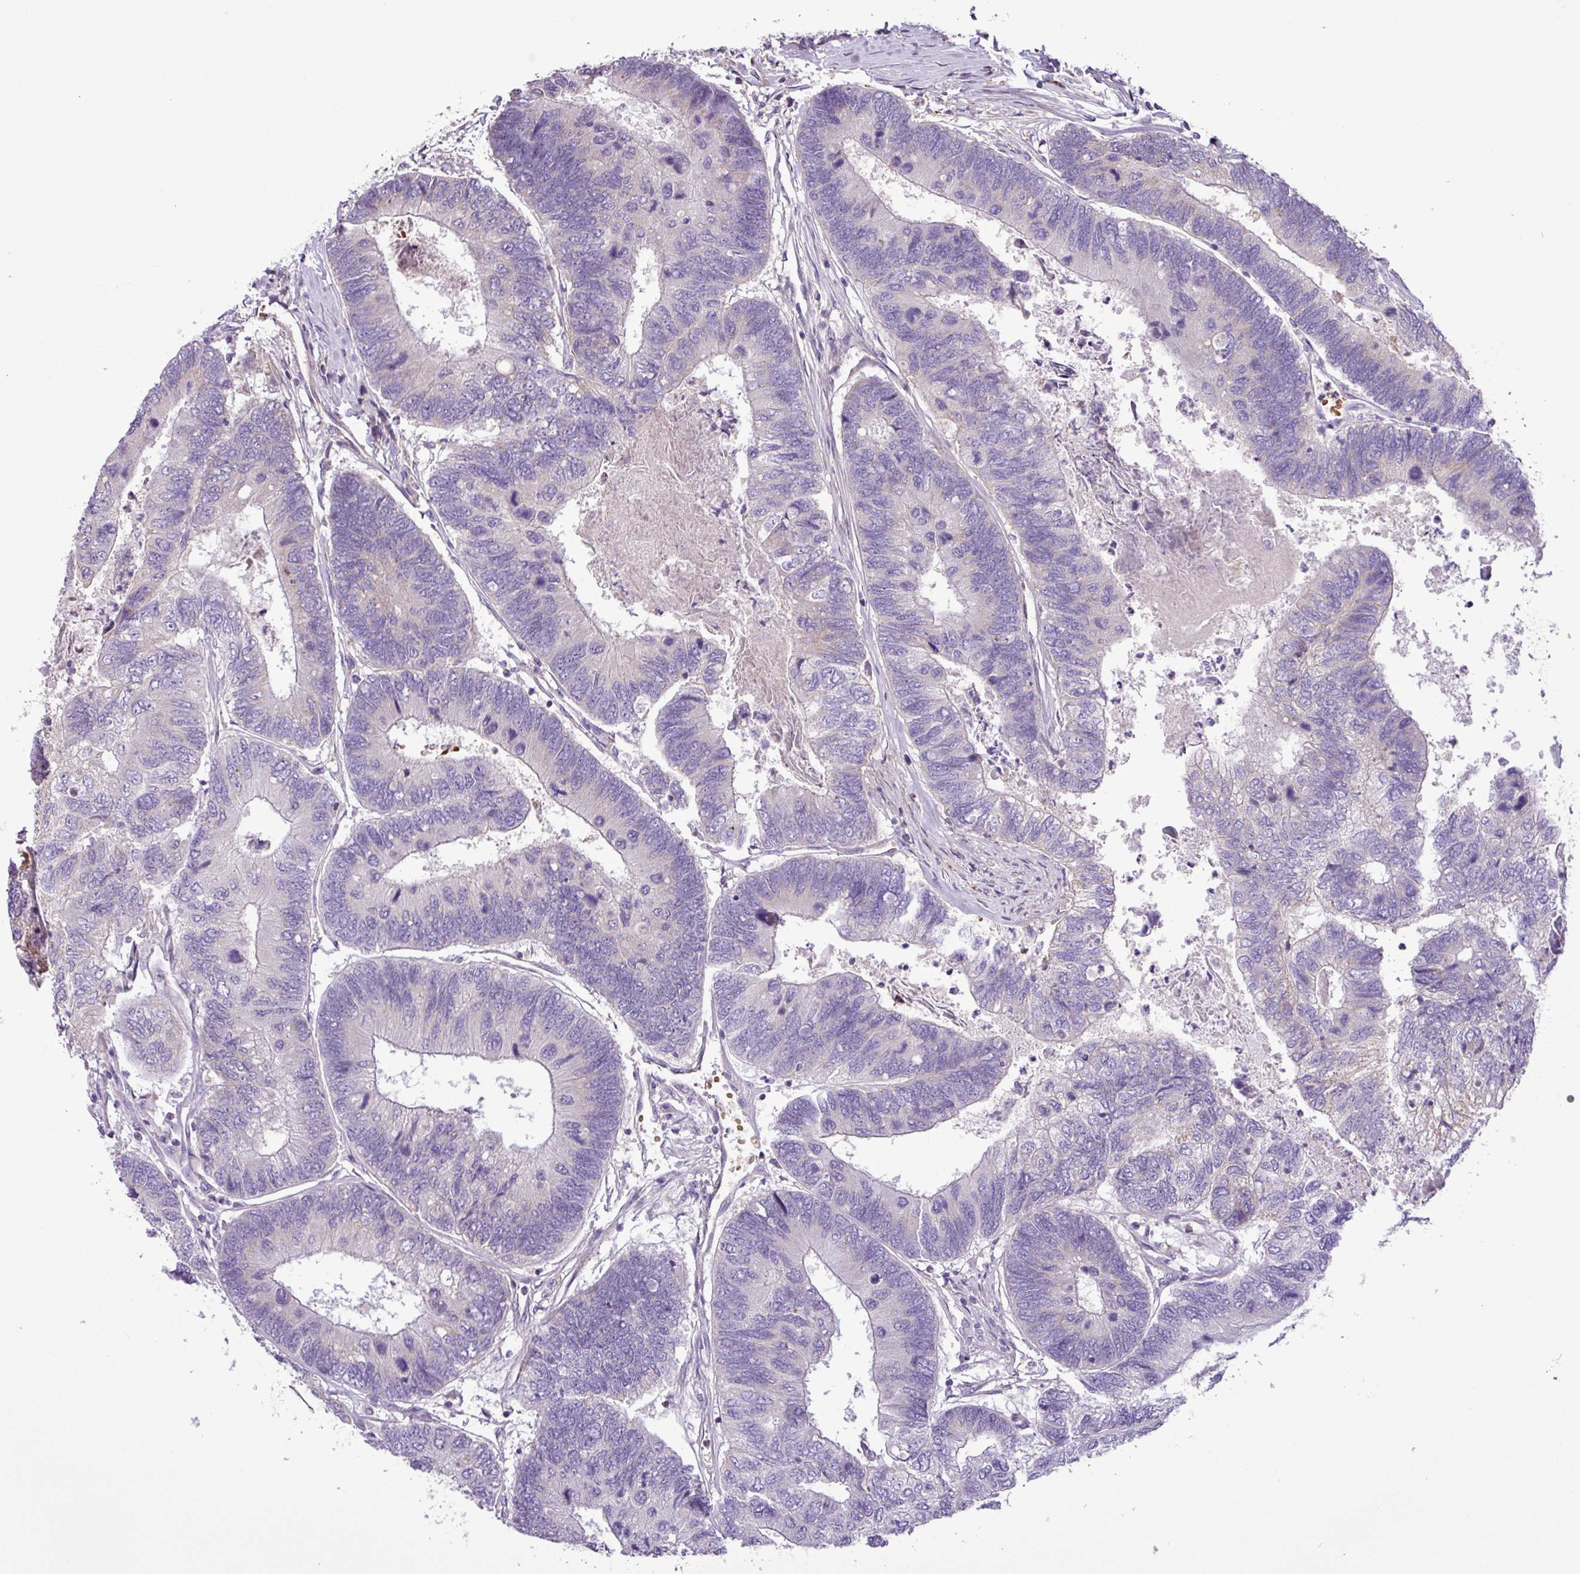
{"staining": {"intensity": "negative", "quantity": "none", "location": "none"}, "tissue": "colorectal cancer", "cell_type": "Tumor cells", "image_type": "cancer", "snomed": [{"axis": "morphology", "description": "Adenocarcinoma, NOS"}, {"axis": "topography", "description": "Colon"}], "caption": "IHC histopathology image of human colorectal adenocarcinoma stained for a protein (brown), which displays no positivity in tumor cells.", "gene": "FAM183A", "patient": {"sex": "female", "age": 67}}